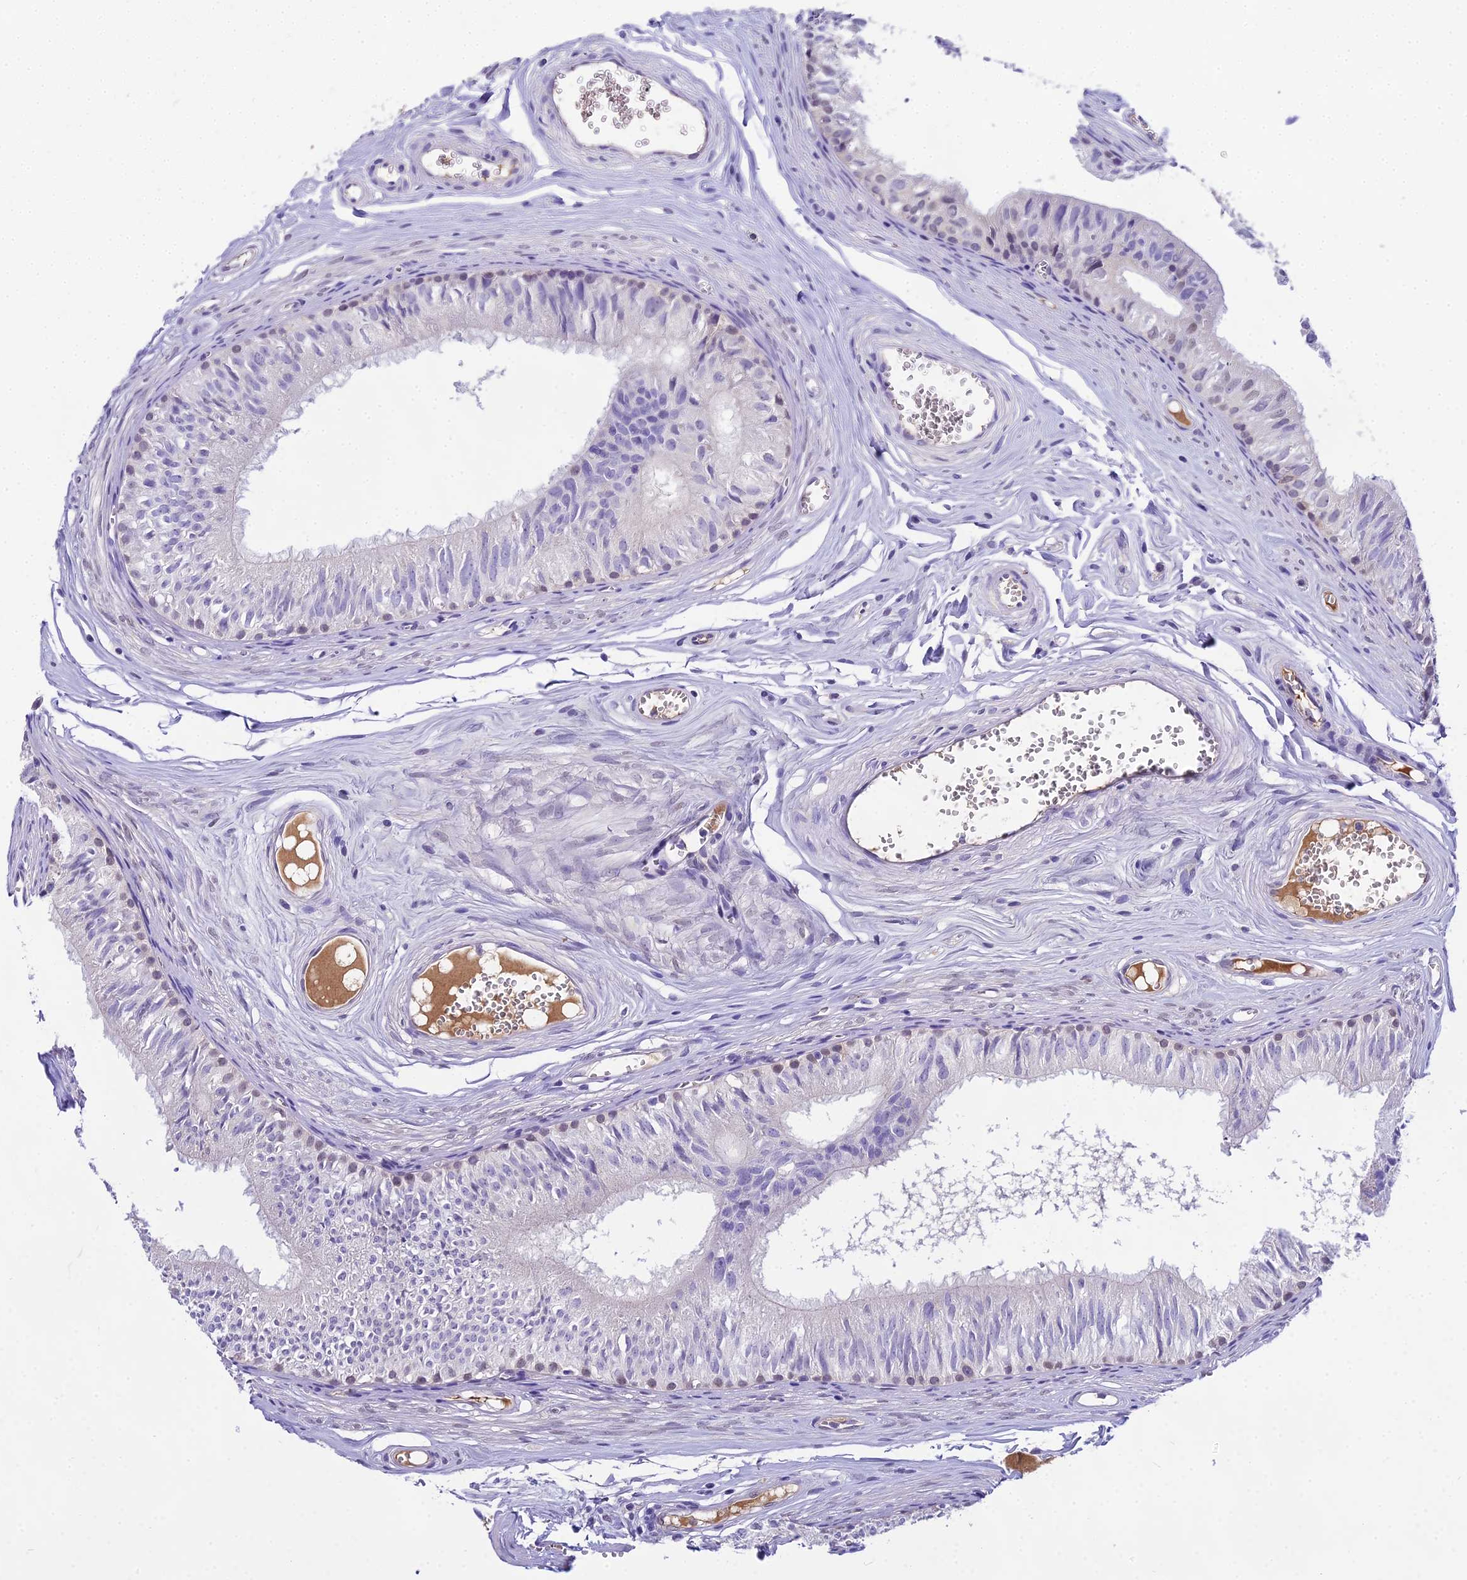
{"staining": {"intensity": "weak", "quantity": "<25%", "location": "cytoplasmic/membranous"}, "tissue": "epididymis", "cell_type": "Glandular cells", "image_type": "normal", "snomed": [{"axis": "morphology", "description": "Normal tissue, NOS"}, {"axis": "topography", "description": "Epididymis"}], "caption": "Human epididymis stained for a protein using IHC displays no staining in glandular cells.", "gene": "MAT2A", "patient": {"sex": "male", "age": 36}}